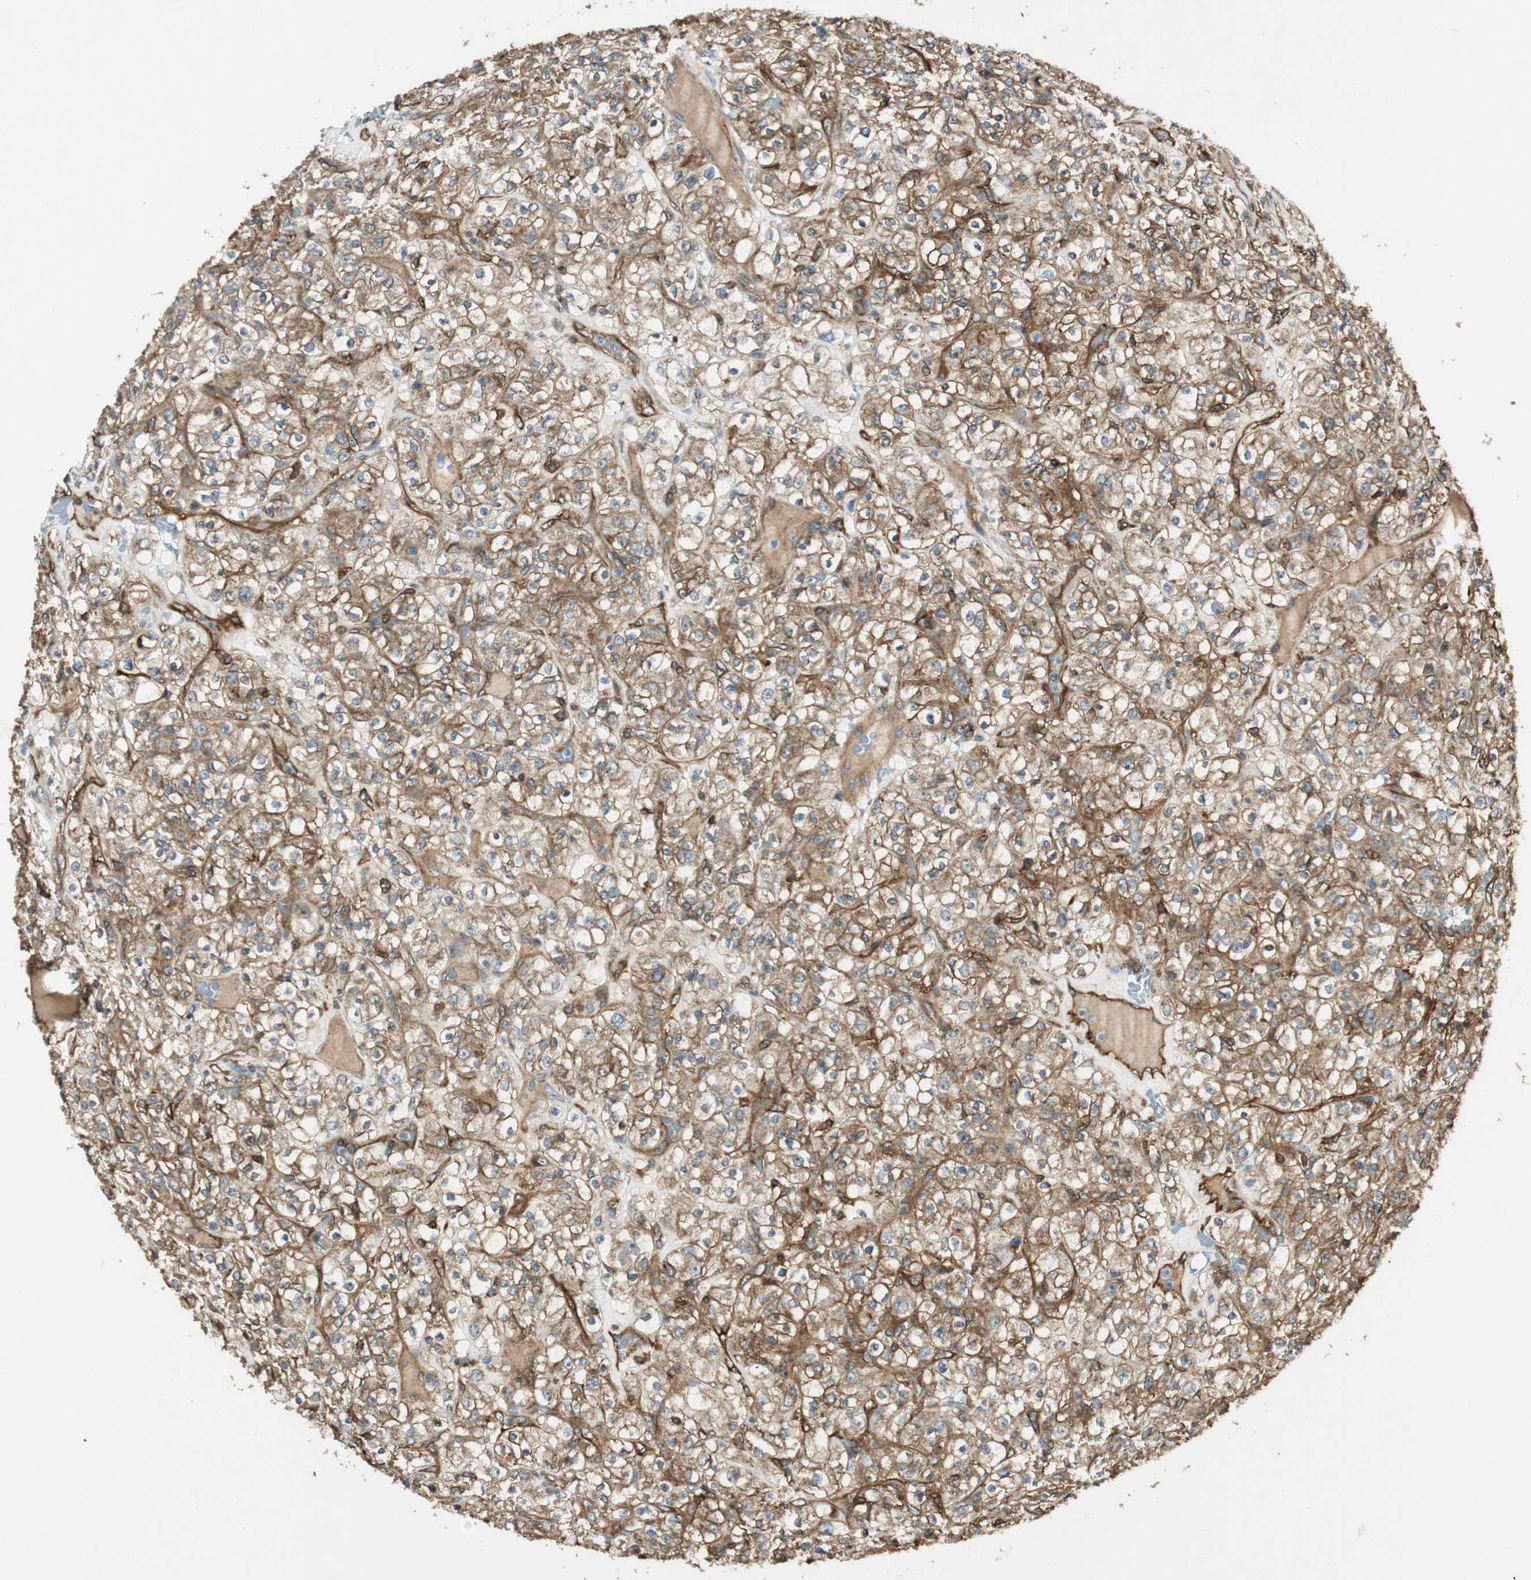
{"staining": {"intensity": "moderate", "quantity": ">75%", "location": "cytoplasmic/membranous"}, "tissue": "renal cancer", "cell_type": "Tumor cells", "image_type": "cancer", "snomed": [{"axis": "morphology", "description": "Normal tissue, NOS"}, {"axis": "morphology", "description": "Adenocarcinoma, NOS"}, {"axis": "topography", "description": "Kidney"}], "caption": "IHC of human renal cancer shows medium levels of moderate cytoplasmic/membranous expression in about >75% of tumor cells.", "gene": "BTN3A3", "patient": {"sex": "female", "age": 72}}